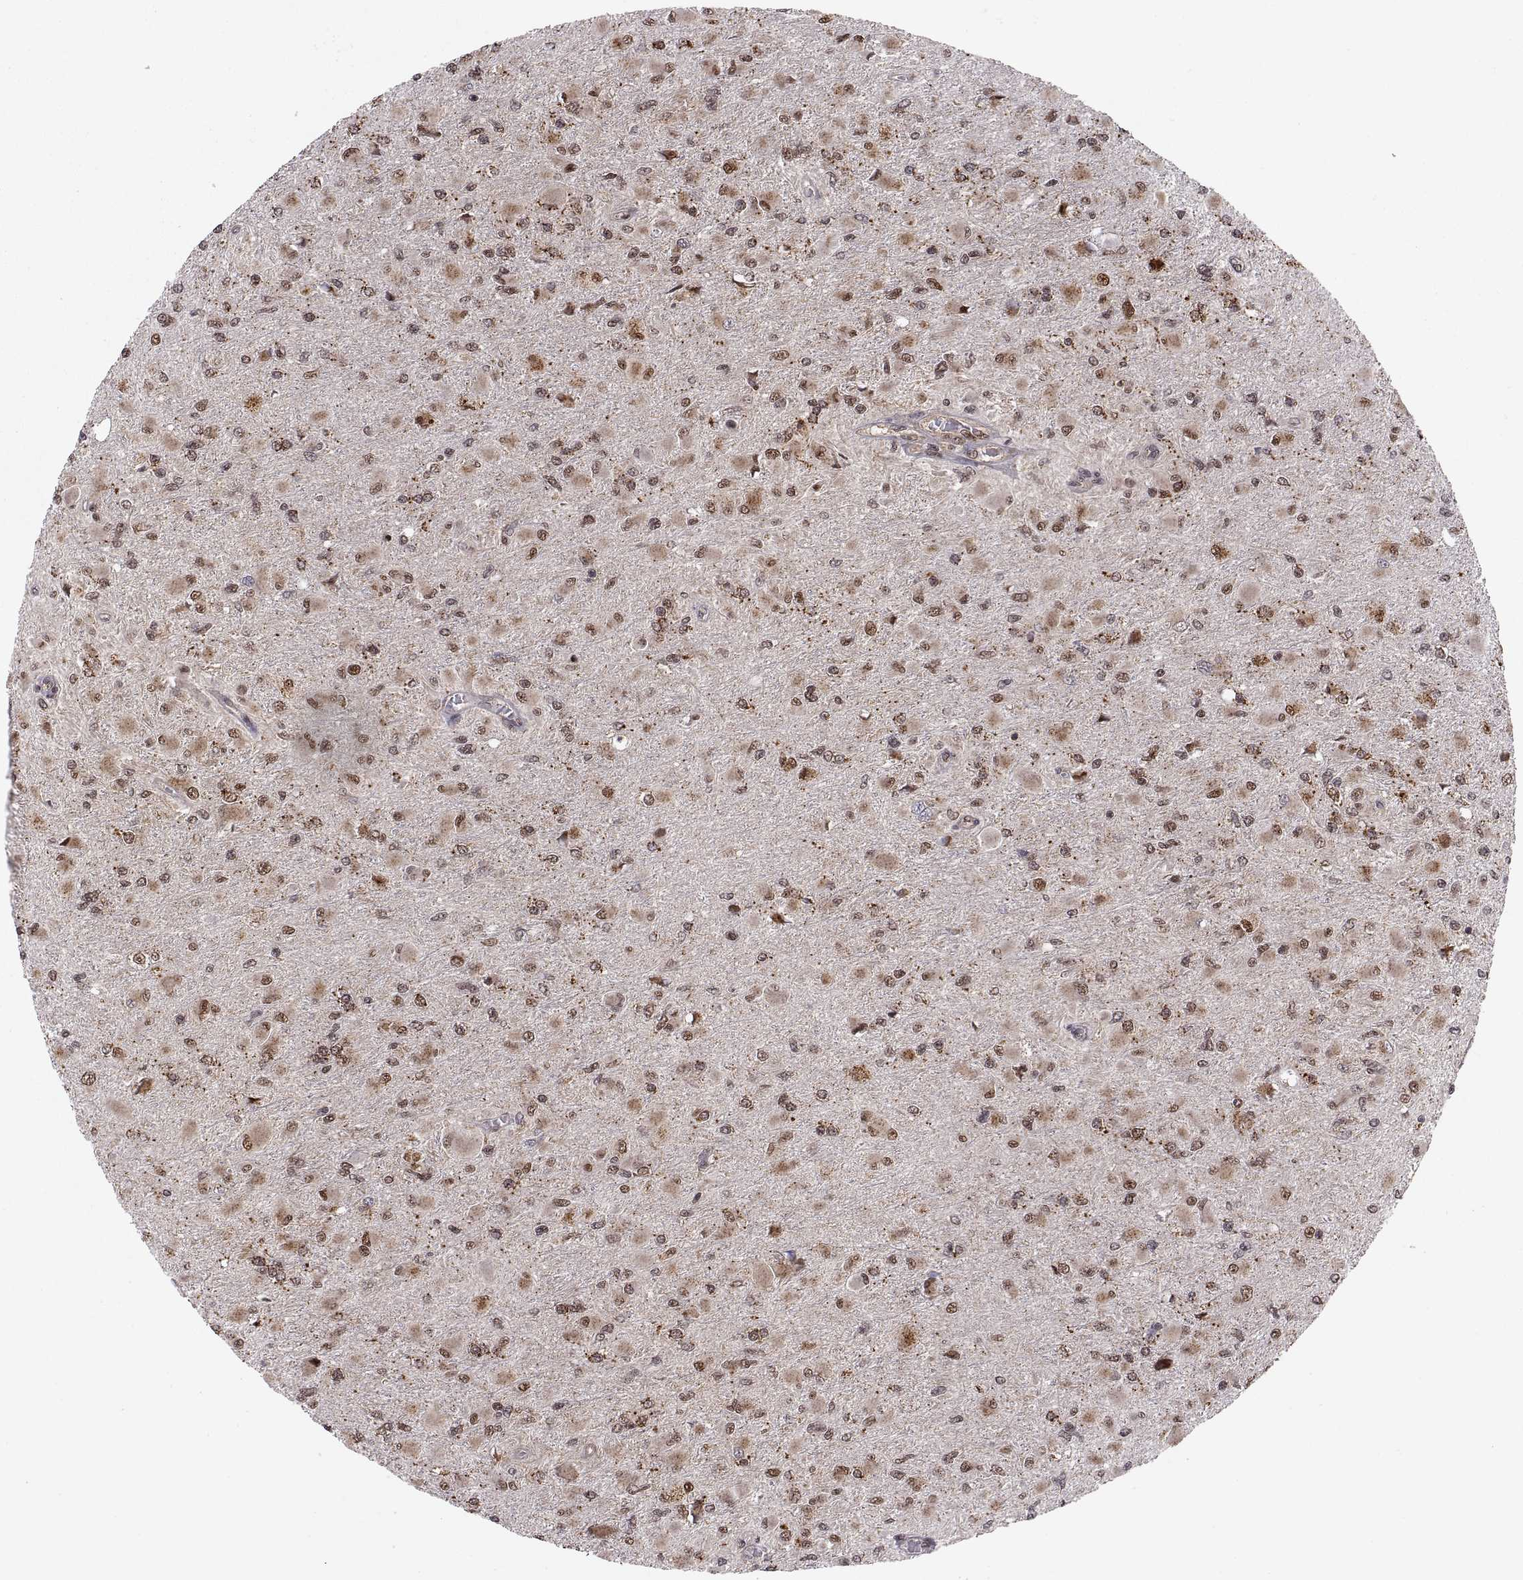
{"staining": {"intensity": "strong", "quantity": "25%-75%", "location": "nuclear"}, "tissue": "glioma", "cell_type": "Tumor cells", "image_type": "cancer", "snomed": [{"axis": "morphology", "description": "Glioma, malignant, High grade"}, {"axis": "topography", "description": "Cerebral cortex"}], "caption": "Brown immunohistochemical staining in human glioma reveals strong nuclear positivity in about 25%-75% of tumor cells.", "gene": "PSMC2", "patient": {"sex": "female", "age": 36}}